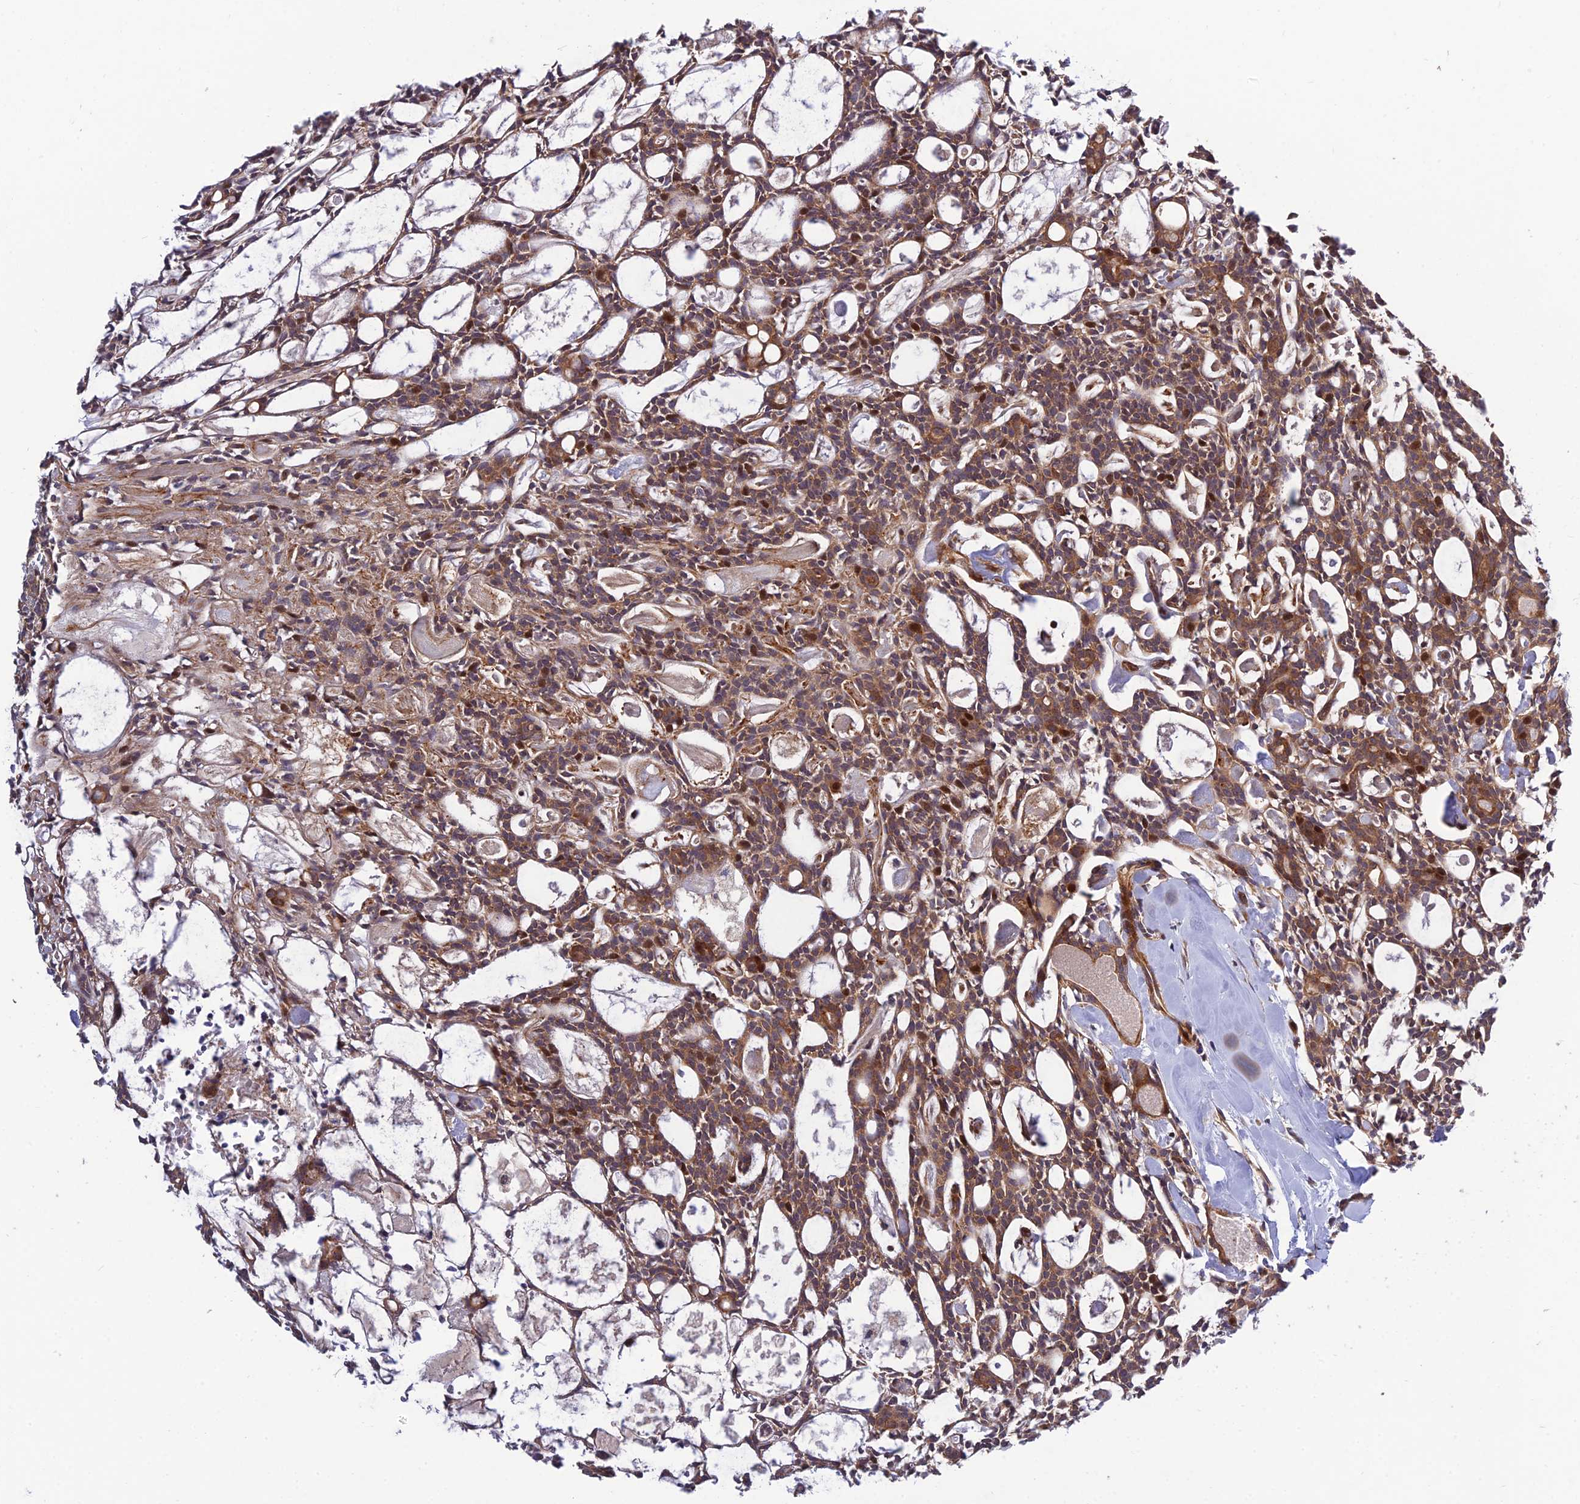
{"staining": {"intensity": "moderate", "quantity": ">75%", "location": "cytoplasmic/membranous"}, "tissue": "head and neck cancer", "cell_type": "Tumor cells", "image_type": "cancer", "snomed": [{"axis": "morphology", "description": "Adenocarcinoma, NOS"}, {"axis": "topography", "description": "Salivary gland"}, {"axis": "topography", "description": "Head-Neck"}], "caption": "Immunohistochemical staining of human head and neck cancer (adenocarcinoma) reveals medium levels of moderate cytoplasmic/membranous protein staining in approximately >75% of tumor cells. The protein is shown in brown color, while the nuclei are stained blue.", "gene": "PLEKHG2", "patient": {"sex": "male", "age": 55}}